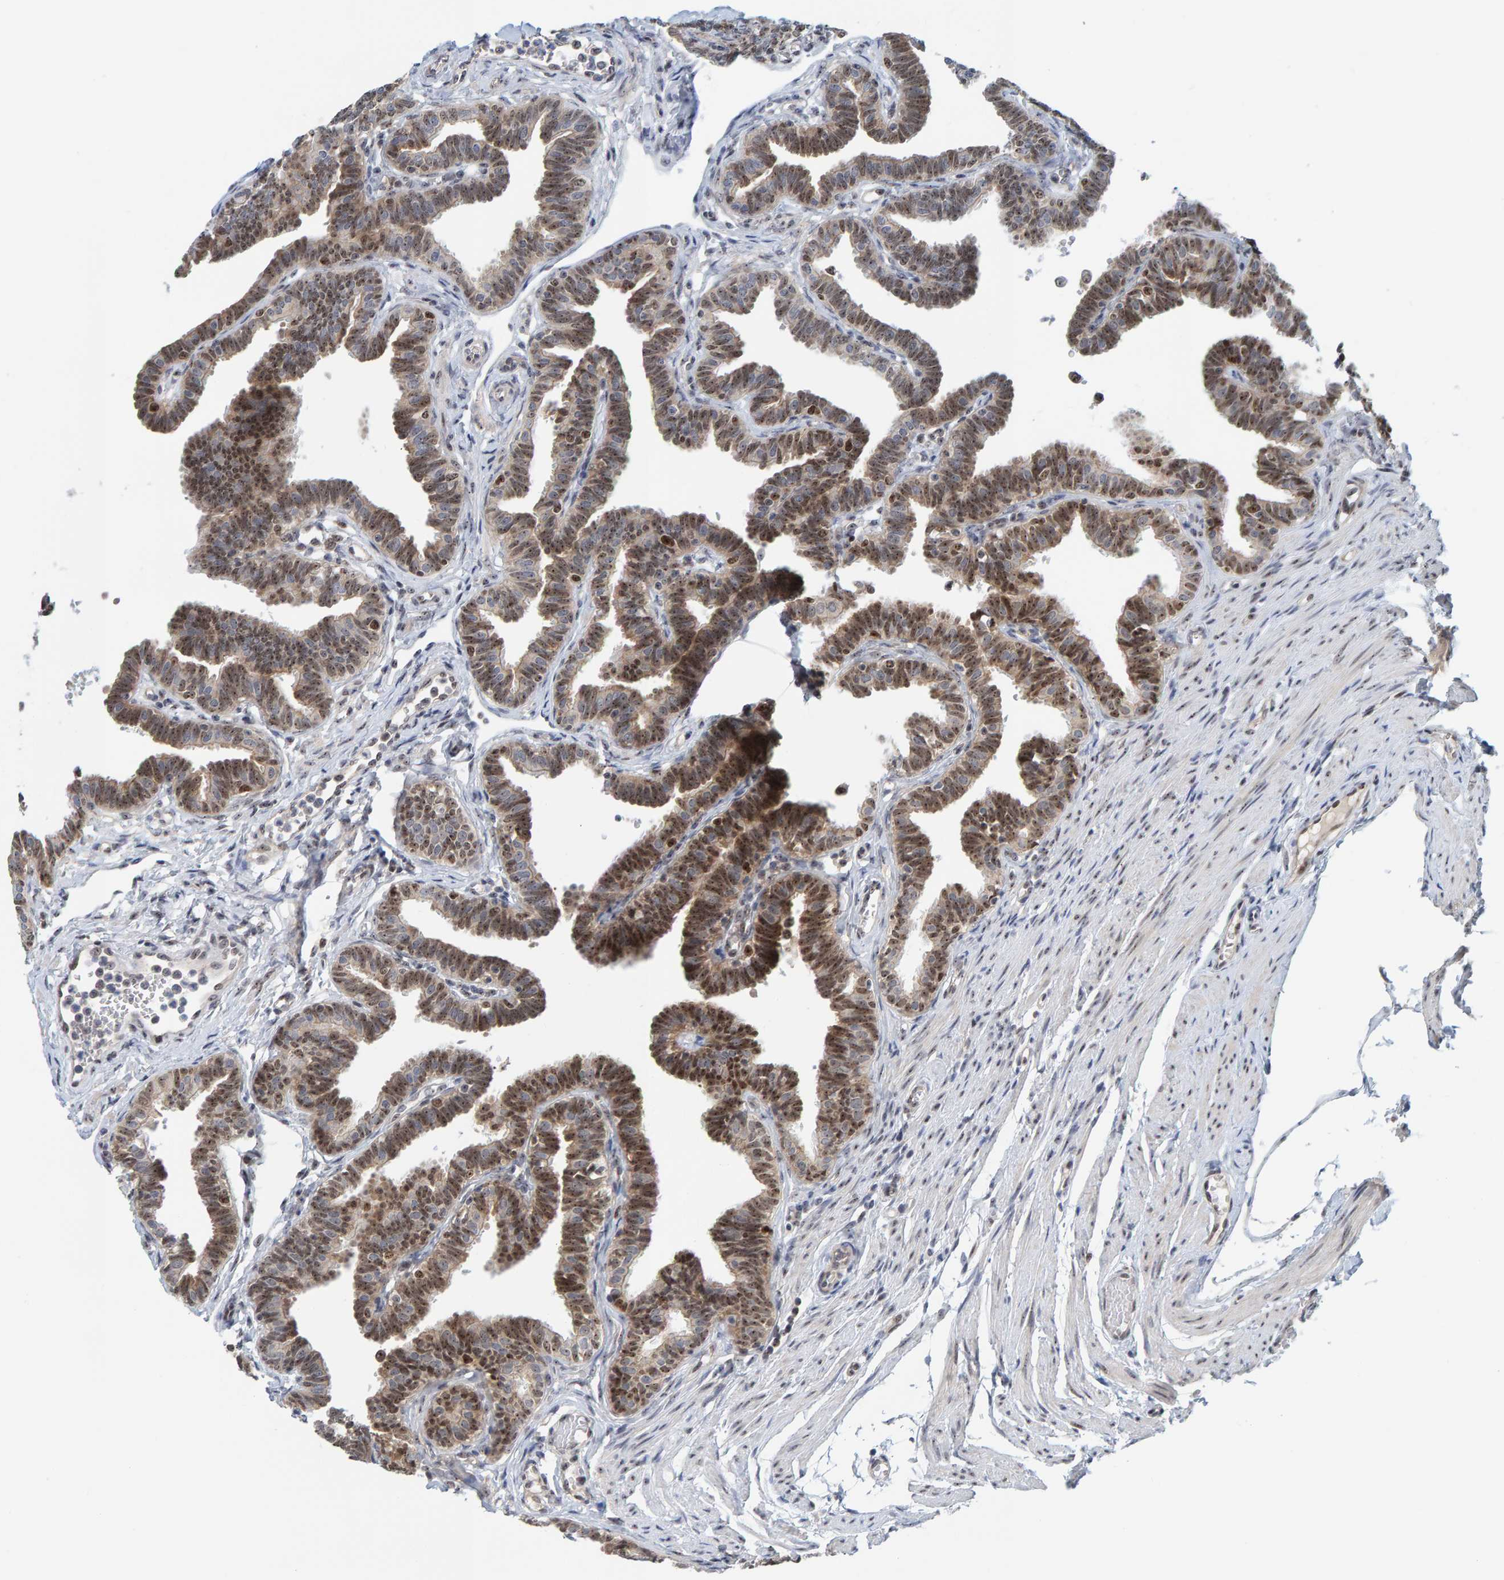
{"staining": {"intensity": "moderate", "quantity": ">75%", "location": "cytoplasmic/membranous,nuclear"}, "tissue": "fallopian tube", "cell_type": "Glandular cells", "image_type": "normal", "snomed": [{"axis": "morphology", "description": "Normal tissue, NOS"}, {"axis": "topography", "description": "Fallopian tube"}, {"axis": "topography", "description": "Ovary"}], "caption": "The immunohistochemical stain shows moderate cytoplasmic/membranous,nuclear staining in glandular cells of unremarkable fallopian tube. (Brightfield microscopy of DAB IHC at high magnification).", "gene": "POLR1E", "patient": {"sex": "female", "age": 23}}